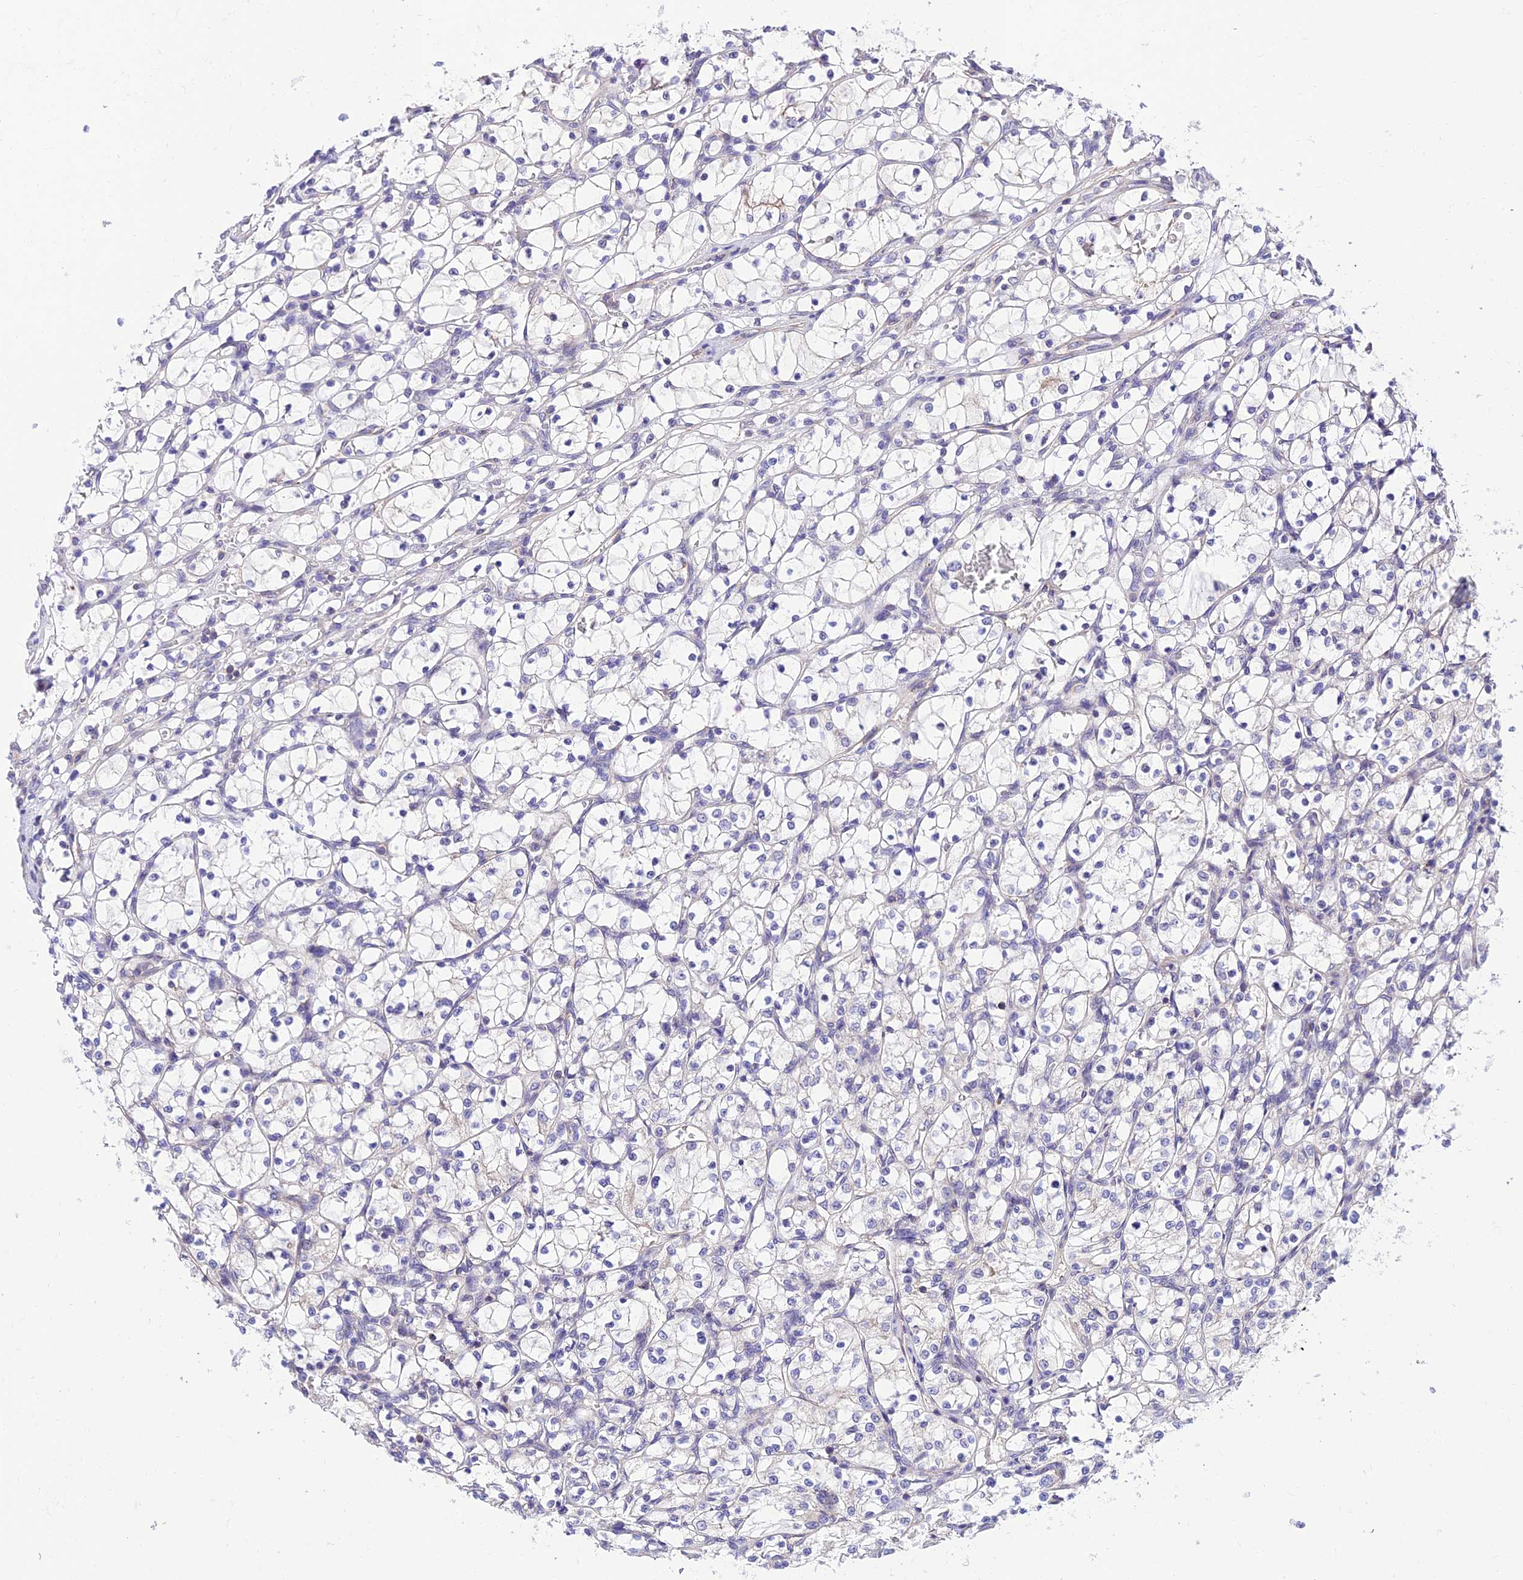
{"staining": {"intensity": "negative", "quantity": "none", "location": "none"}, "tissue": "renal cancer", "cell_type": "Tumor cells", "image_type": "cancer", "snomed": [{"axis": "morphology", "description": "Adenocarcinoma, NOS"}, {"axis": "topography", "description": "Kidney"}], "caption": "Immunohistochemical staining of renal adenocarcinoma demonstrates no significant staining in tumor cells.", "gene": "C6orf132", "patient": {"sex": "female", "age": 69}}